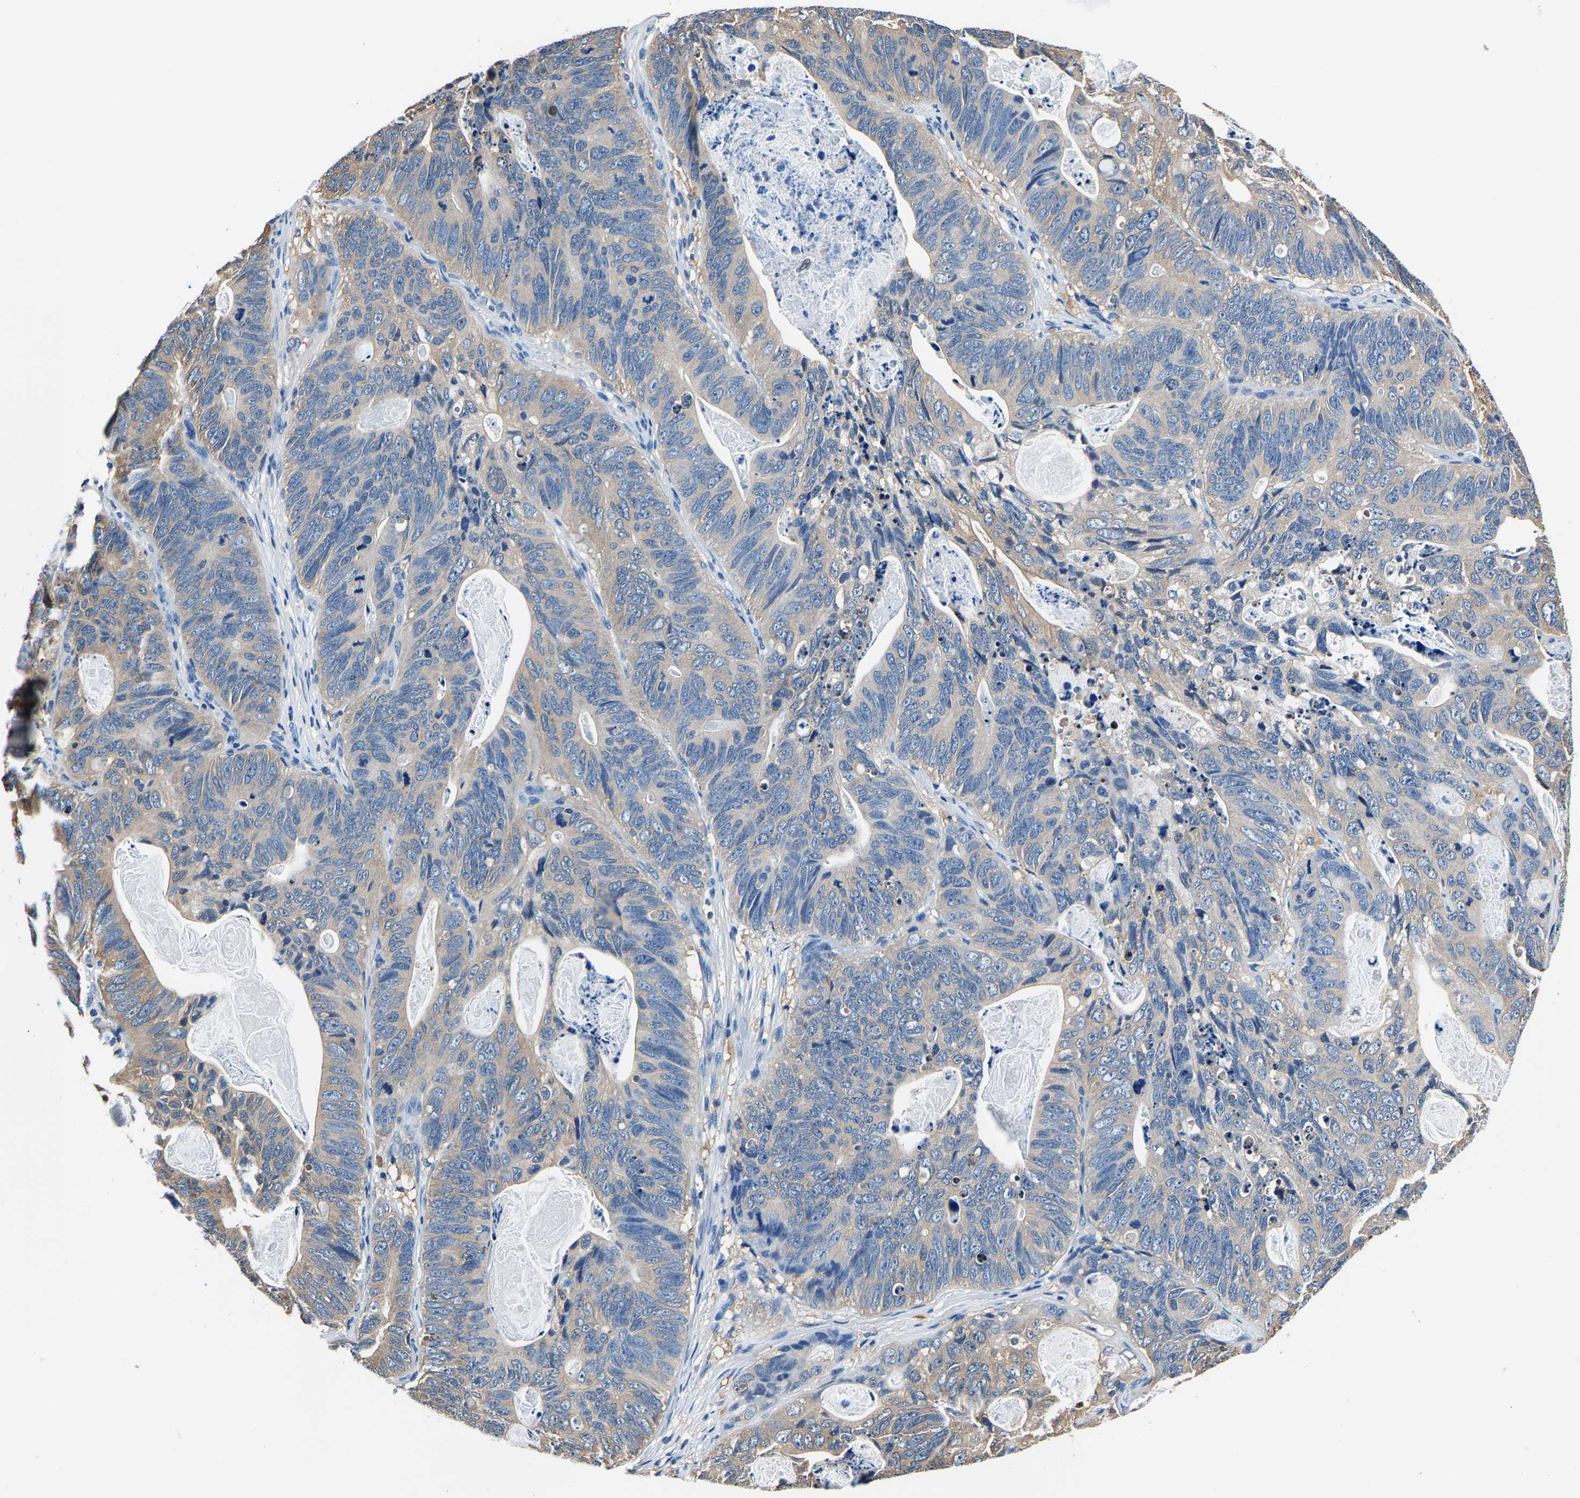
{"staining": {"intensity": "weak", "quantity": "<25%", "location": "cytoplasmic/membranous"}, "tissue": "stomach cancer", "cell_type": "Tumor cells", "image_type": "cancer", "snomed": [{"axis": "morphology", "description": "Normal tissue, NOS"}, {"axis": "morphology", "description": "Adenocarcinoma, NOS"}, {"axis": "topography", "description": "Stomach"}], "caption": "DAB immunohistochemical staining of human stomach cancer shows no significant expression in tumor cells.", "gene": "ALDOB", "patient": {"sex": "female", "age": 89}}